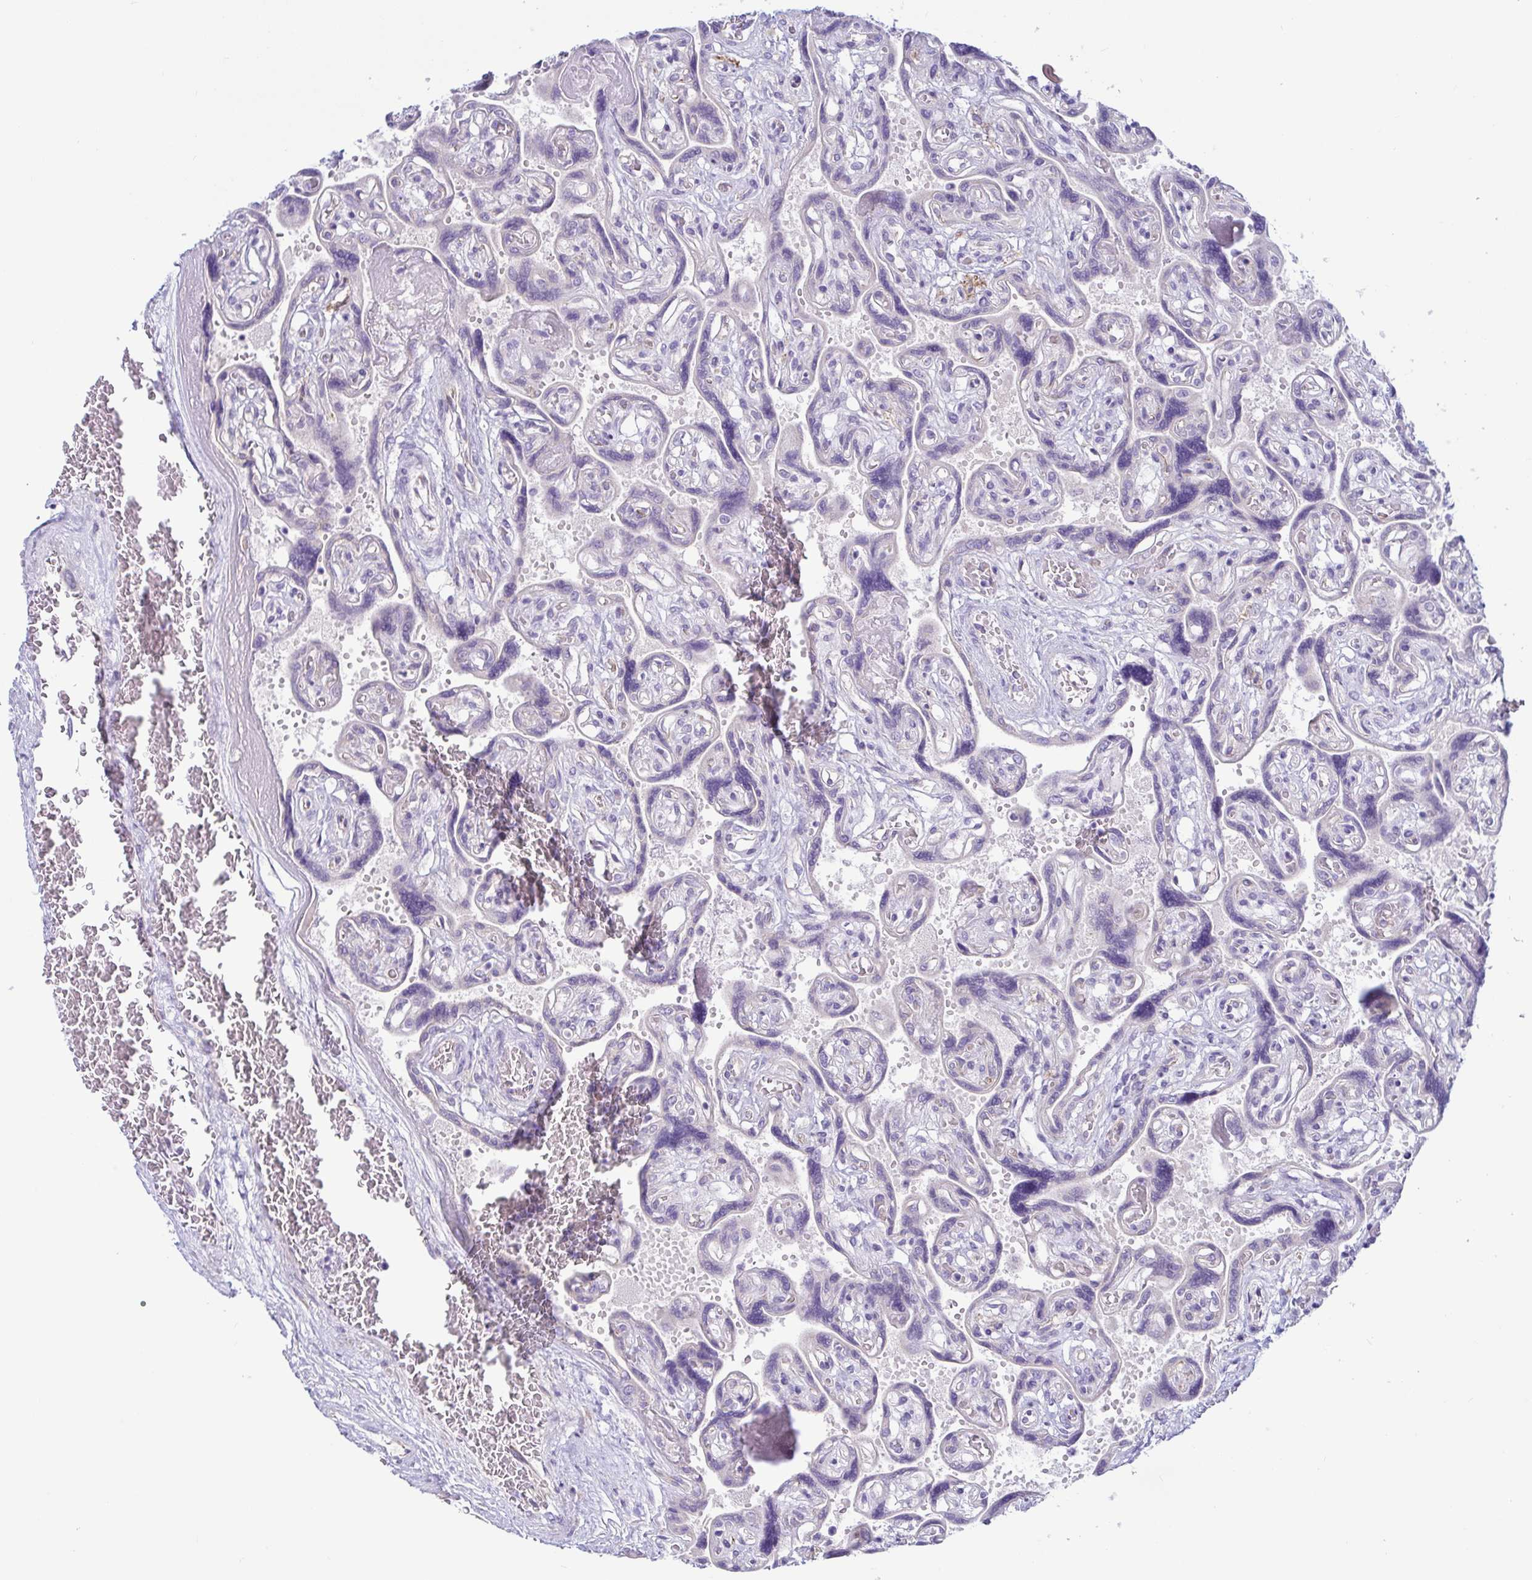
{"staining": {"intensity": "negative", "quantity": "none", "location": "none"}, "tissue": "placenta", "cell_type": "Decidual cells", "image_type": "normal", "snomed": [{"axis": "morphology", "description": "Normal tissue, NOS"}, {"axis": "topography", "description": "Placenta"}], "caption": "Placenta stained for a protein using IHC displays no positivity decidual cells.", "gene": "TNNI2", "patient": {"sex": "female", "age": 32}}